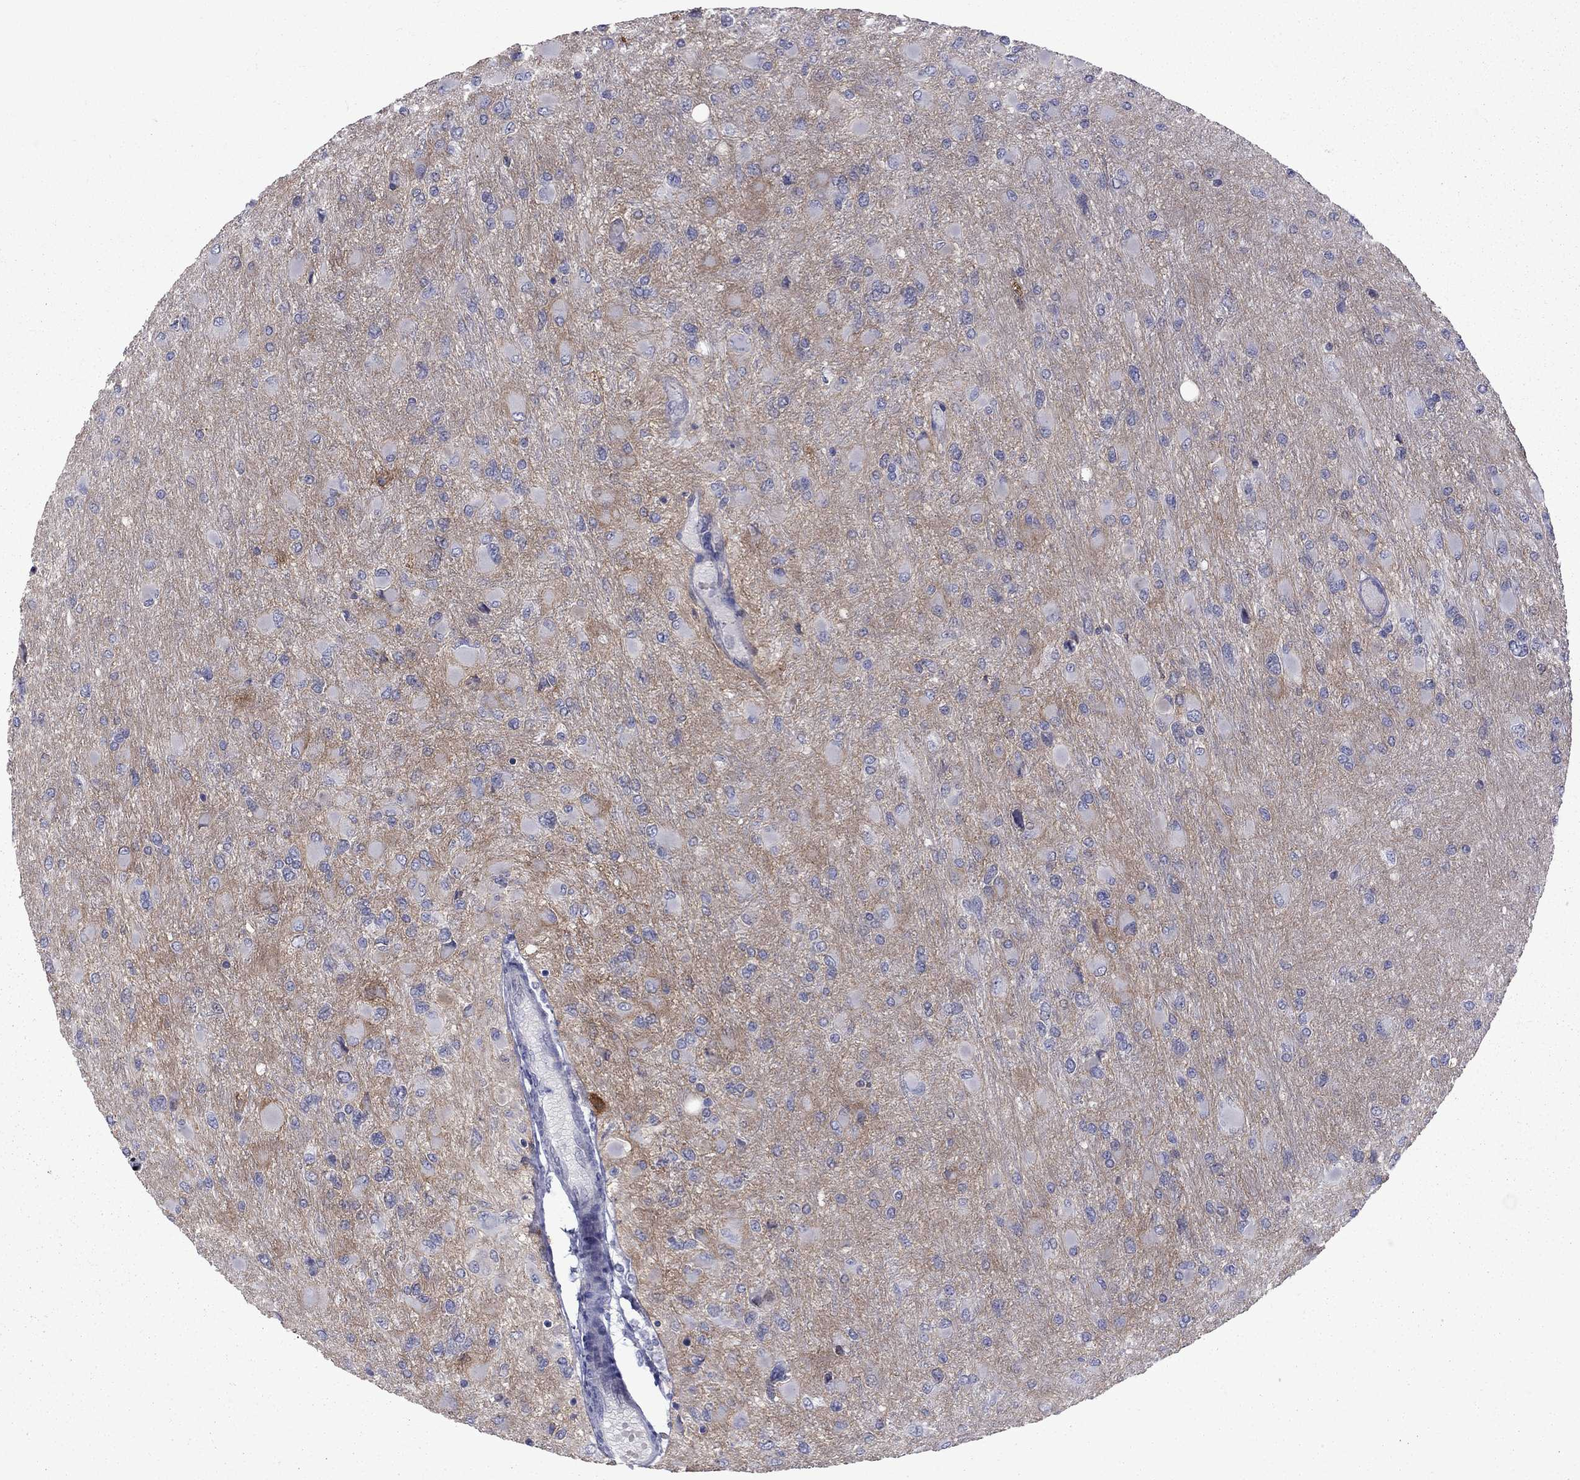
{"staining": {"intensity": "negative", "quantity": "none", "location": "none"}, "tissue": "glioma", "cell_type": "Tumor cells", "image_type": "cancer", "snomed": [{"axis": "morphology", "description": "Glioma, malignant, High grade"}, {"axis": "topography", "description": "Cerebral cortex"}], "caption": "An immunohistochemistry photomicrograph of malignant glioma (high-grade) is shown. There is no staining in tumor cells of malignant glioma (high-grade).", "gene": "NRARP", "patient": {"sex": "female", "age": 36}}